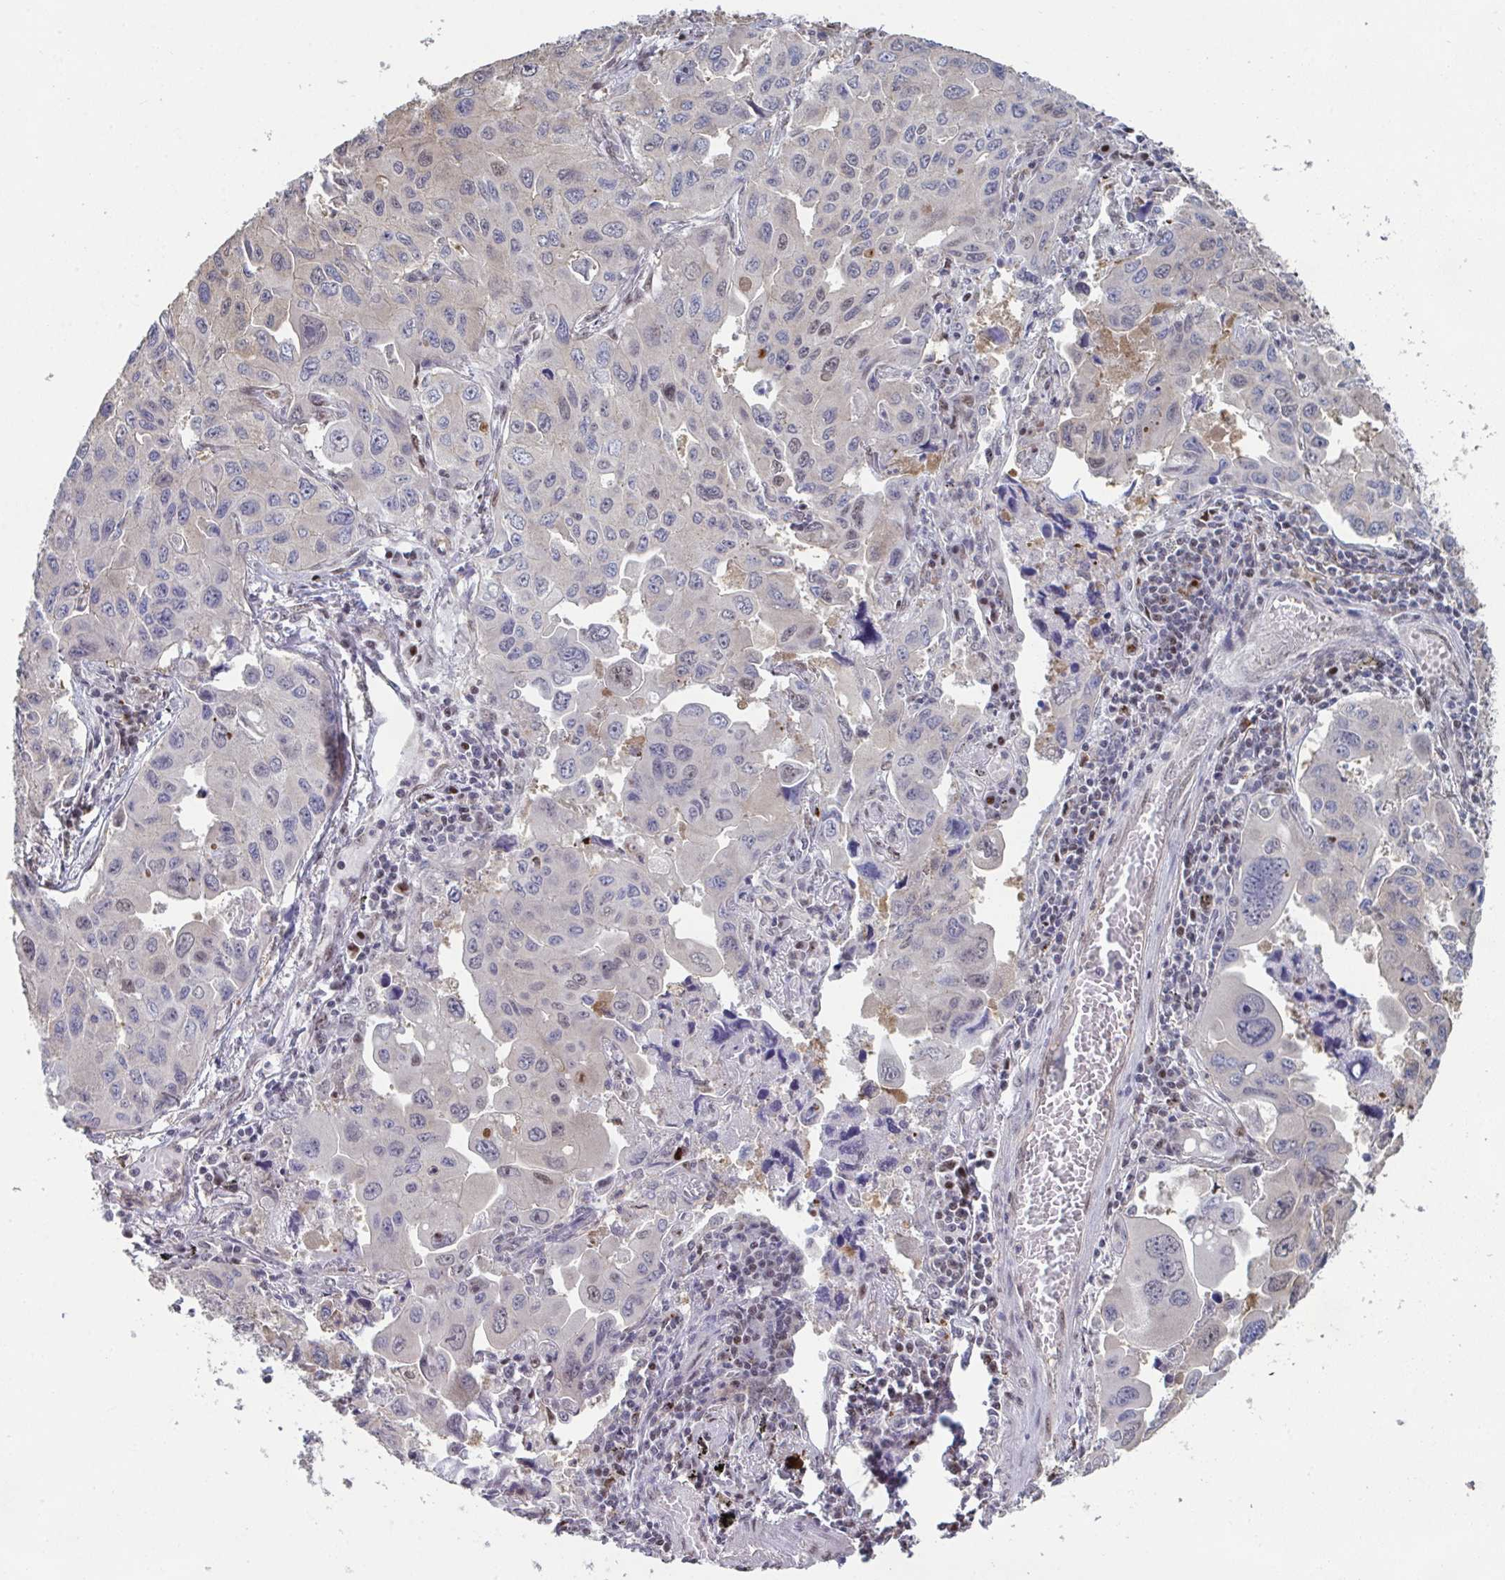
{"staining": {"intensity": "negative", "quantity": "none", "location": "none"}, "tissue": "lung cancer", "cell_type": "Tumor cells", "image_type": "cancer", "snomed": [{"axis": "morphology", "description": "Adenocarcinoma, NOS"}, {"axis": "topography", "description": "Lung"}], "caption": "Immunohistochemical staining of lung cancer (adenocarcinoma) demonstrates no significant expression in tumor cells.", "gene": "ACD", "patient": {"sex": "male", "age": 64}}